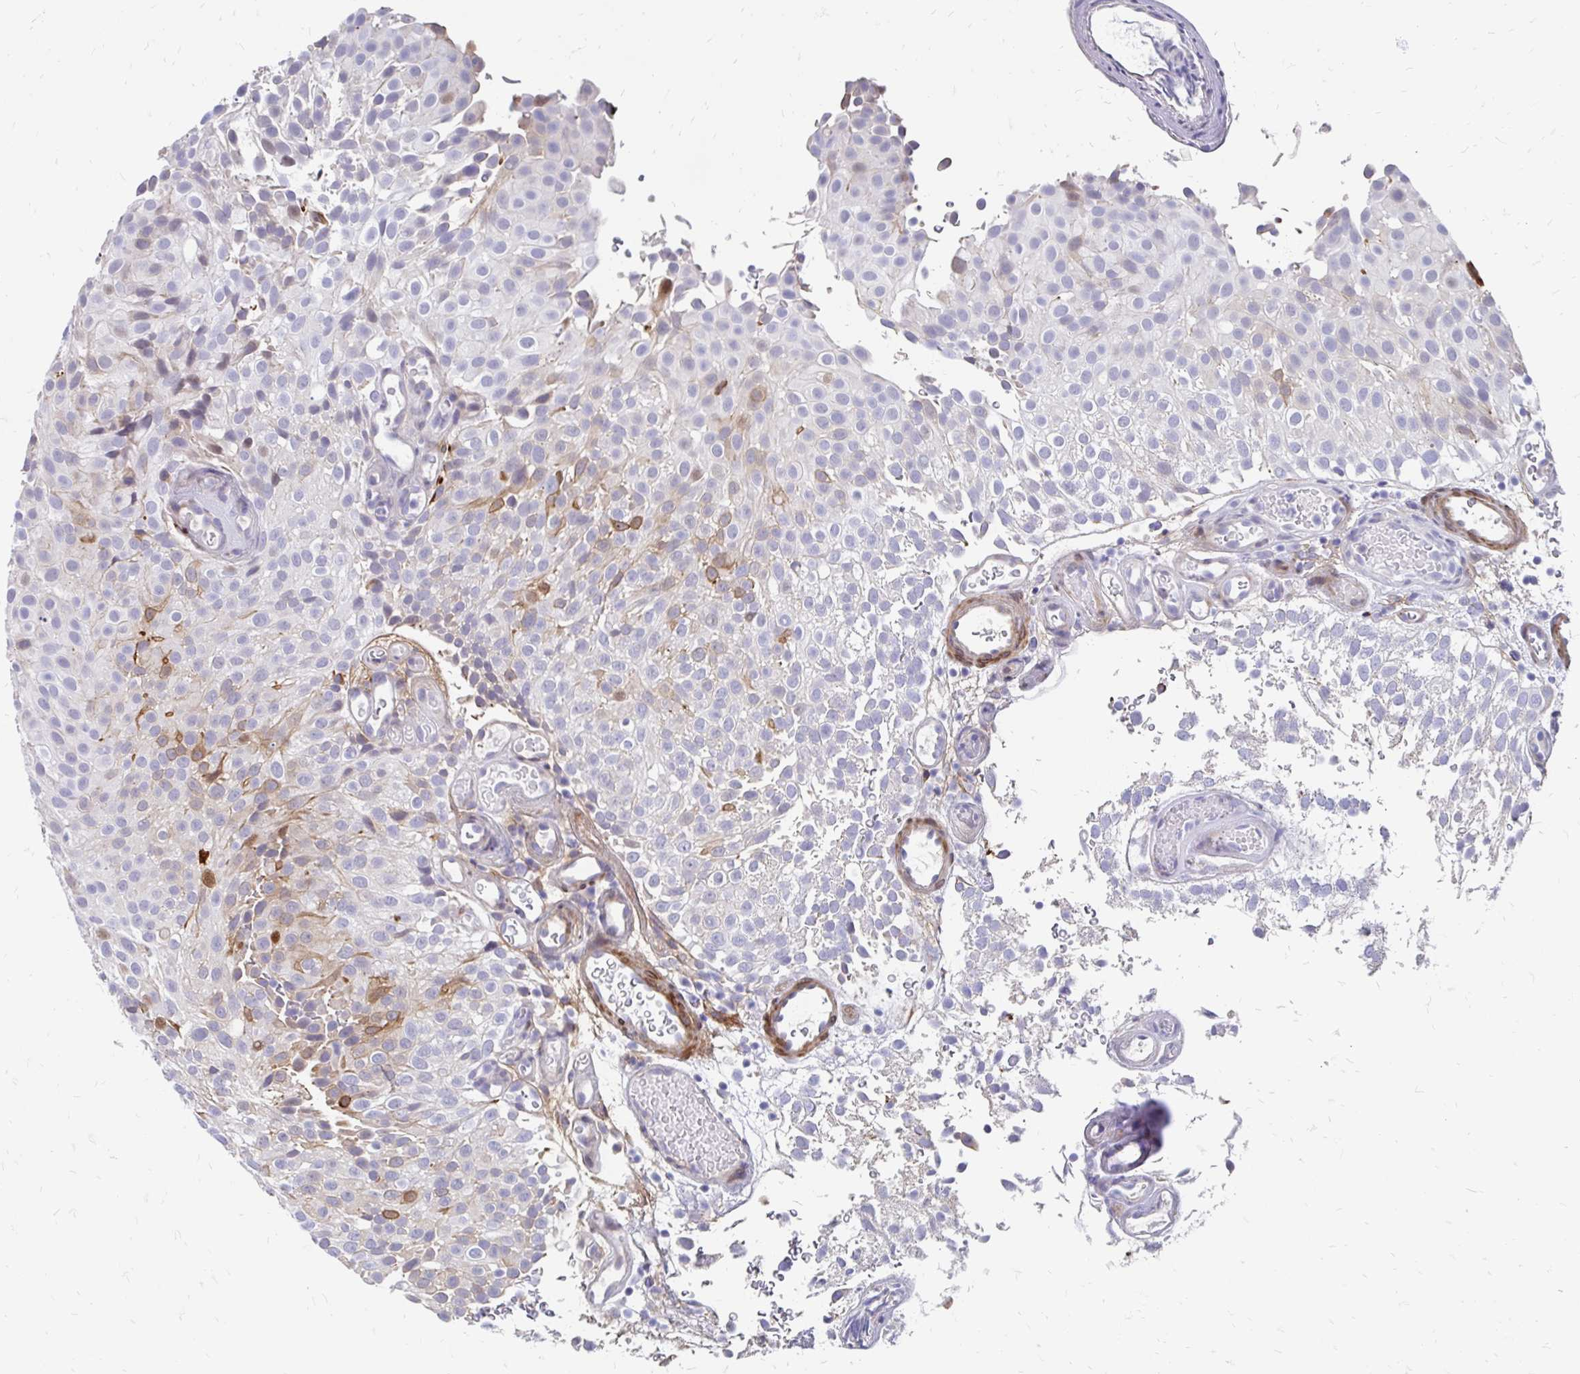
{"staining": {"intensity": "moderate", "quantity": "<25%", "location": "cytoplasmic/membranous"}, "tissue": "urothelial cancer", "cell_type": "Tumor cells", "image_type": "cancer", "snomed": [{"axis": "morphology", "description": "Urothelial carcinoma, Low grade"}, {"axis": "topography", "description": "Urinary bladder"}], "caption": "Low-grade urothelial carcinoma stained with a brown dye displays moderate cytoplasmic/membranous positive staining in approximately <25% of tumor cells.", "gene": "CDKL1", "patient": {"sex": "male", "age": 78}}